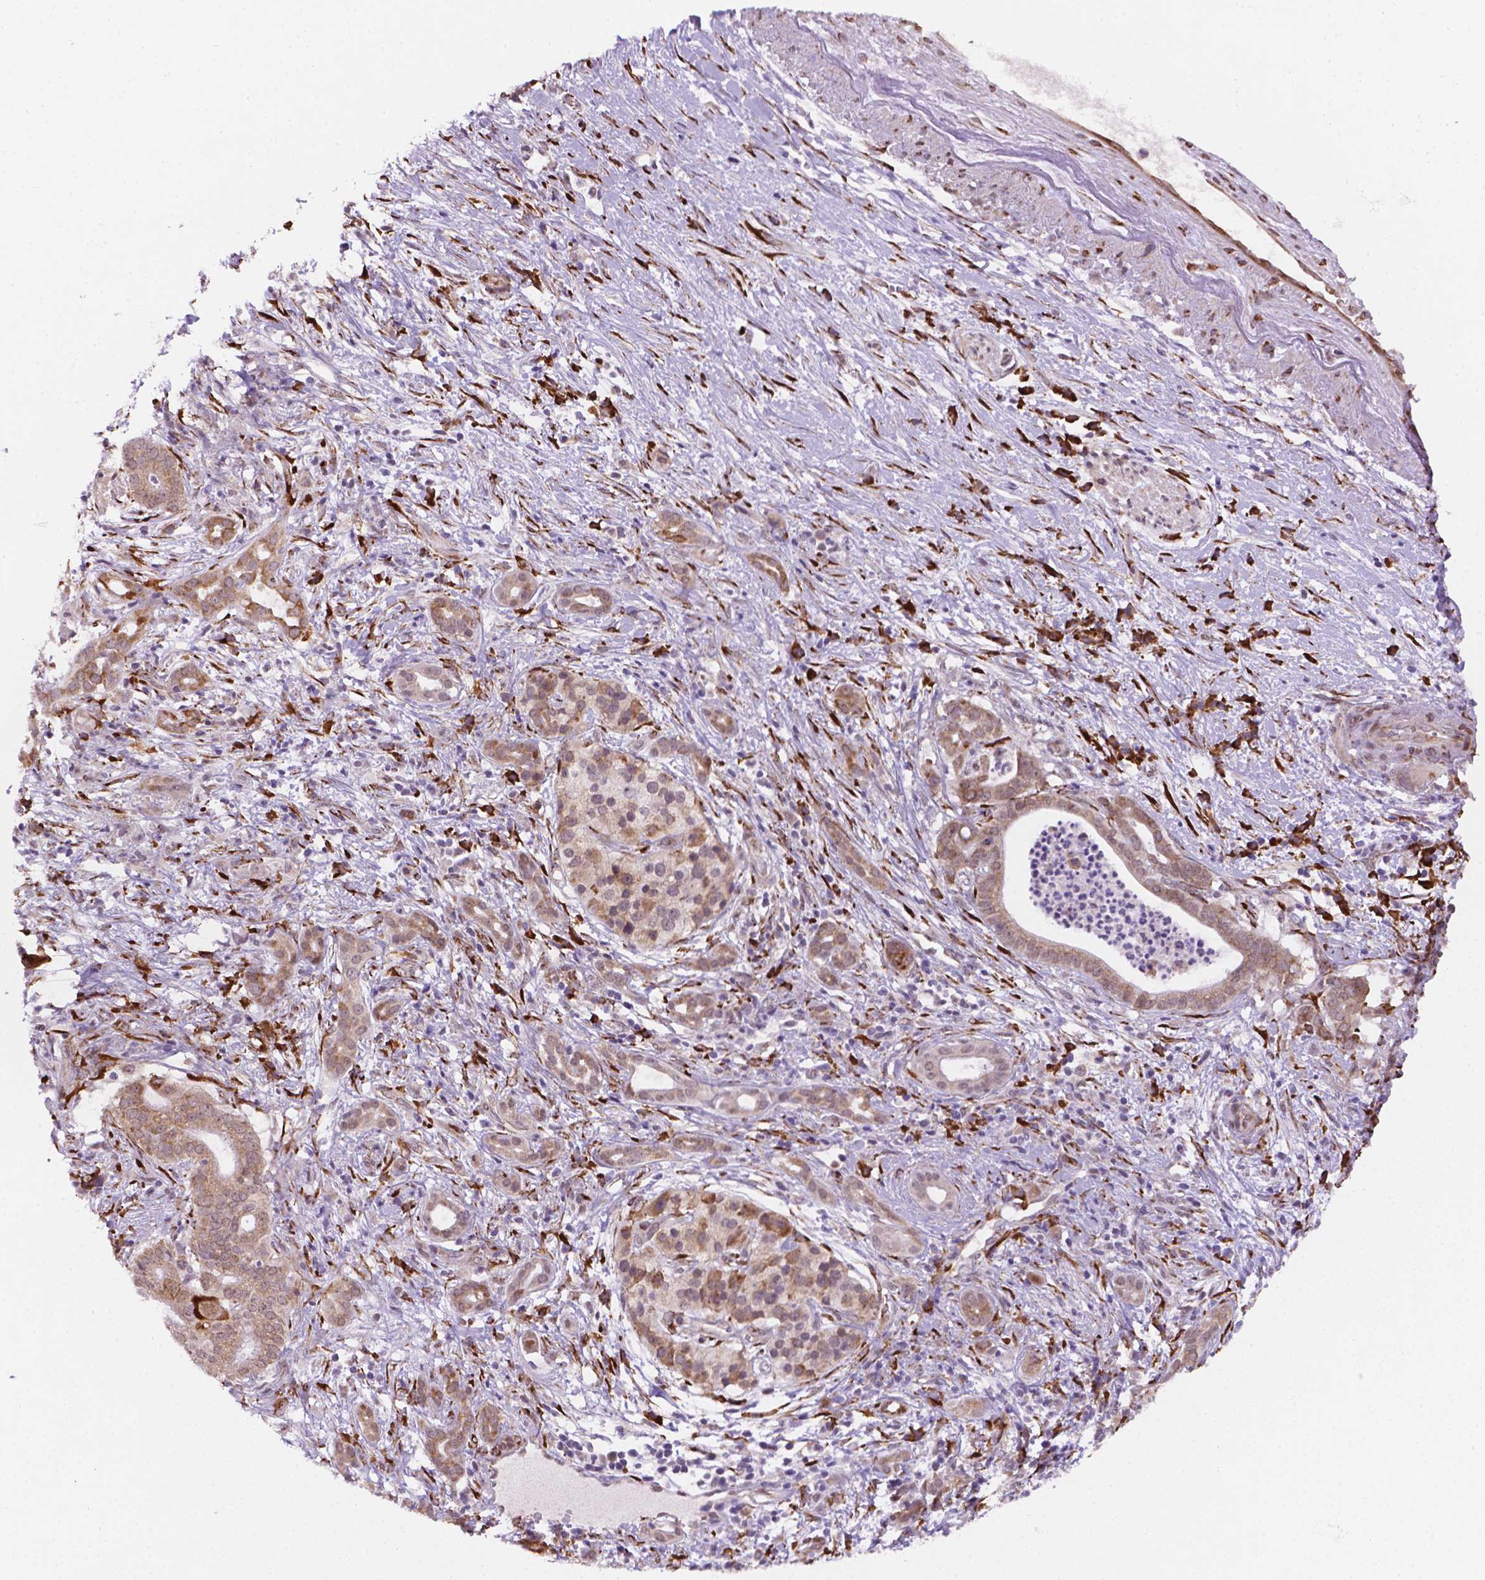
{"staining": {"intensity": "moderate", "quantity": ">75%", "location": "cytoplasmic/membranous"}, "tissue": "pancreatic cancer", "cell_type": "Tumor cells", "image_type": "cancer", "snomed": [{"axis": "morphology", "description": "Adenocarcinoma, NOS"}, {"axis": "topography", "description": "Pancreas"}], "caption": "Protein positivity by immunohistochemistry shows moderate cytoplasmic/membranous staining in approximately >75% of tumor cells in pancreatic cancer (adenocarcinoma). The staining was performed using DAB, with brown indicating positive protein expression. Nuclei are stained blue with hematoxylin.", "gene": "FNIP1", "patient": {"sex": "male", "age": 61}}